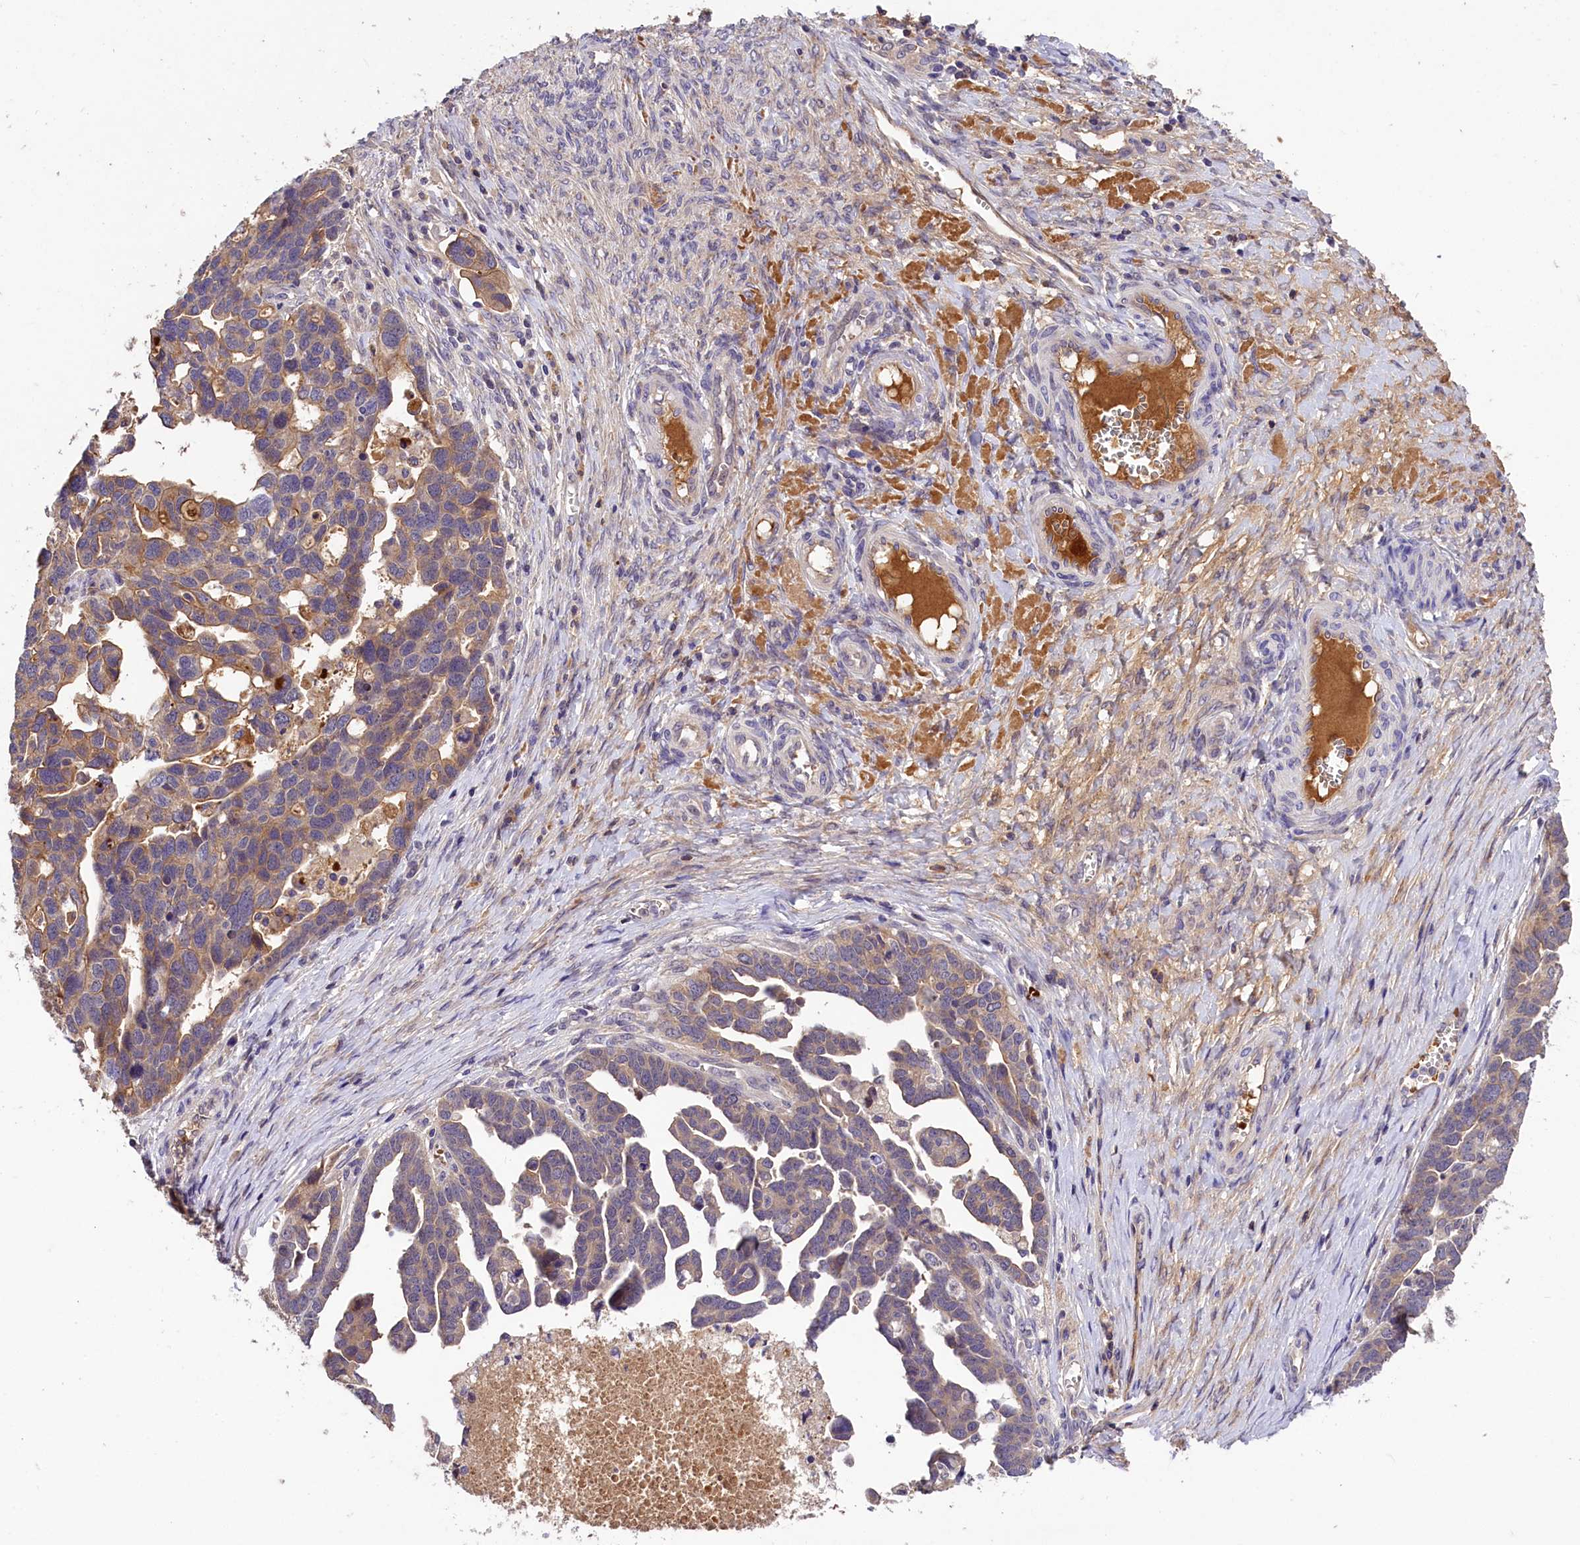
{"staining": {"intensity": "weak", "quantity": "25%-75%", "location": "cytoplasmic/membranous"}, "tissue": "ovarian cancer", "cell_type": "Tumor cells", "image_type": "cancer", "snomed": [{"axis": "morphology", "description": "Cystadenocarcinoma, serous, NOS"}, {"axis": "topography", "description": "Ovary"}], "caption": "Brown immunohistochemical staining in human ovarian serous cystadenocarcinoma exhibits weak cytoplasmic/membranous staining in approximately 25%-75% of tumor cells. (DAB IHC, brown staining for protein, blue staining for nuclei).", "gene": "PHAF1", "patient": {"sex": "female", "age": 54}}